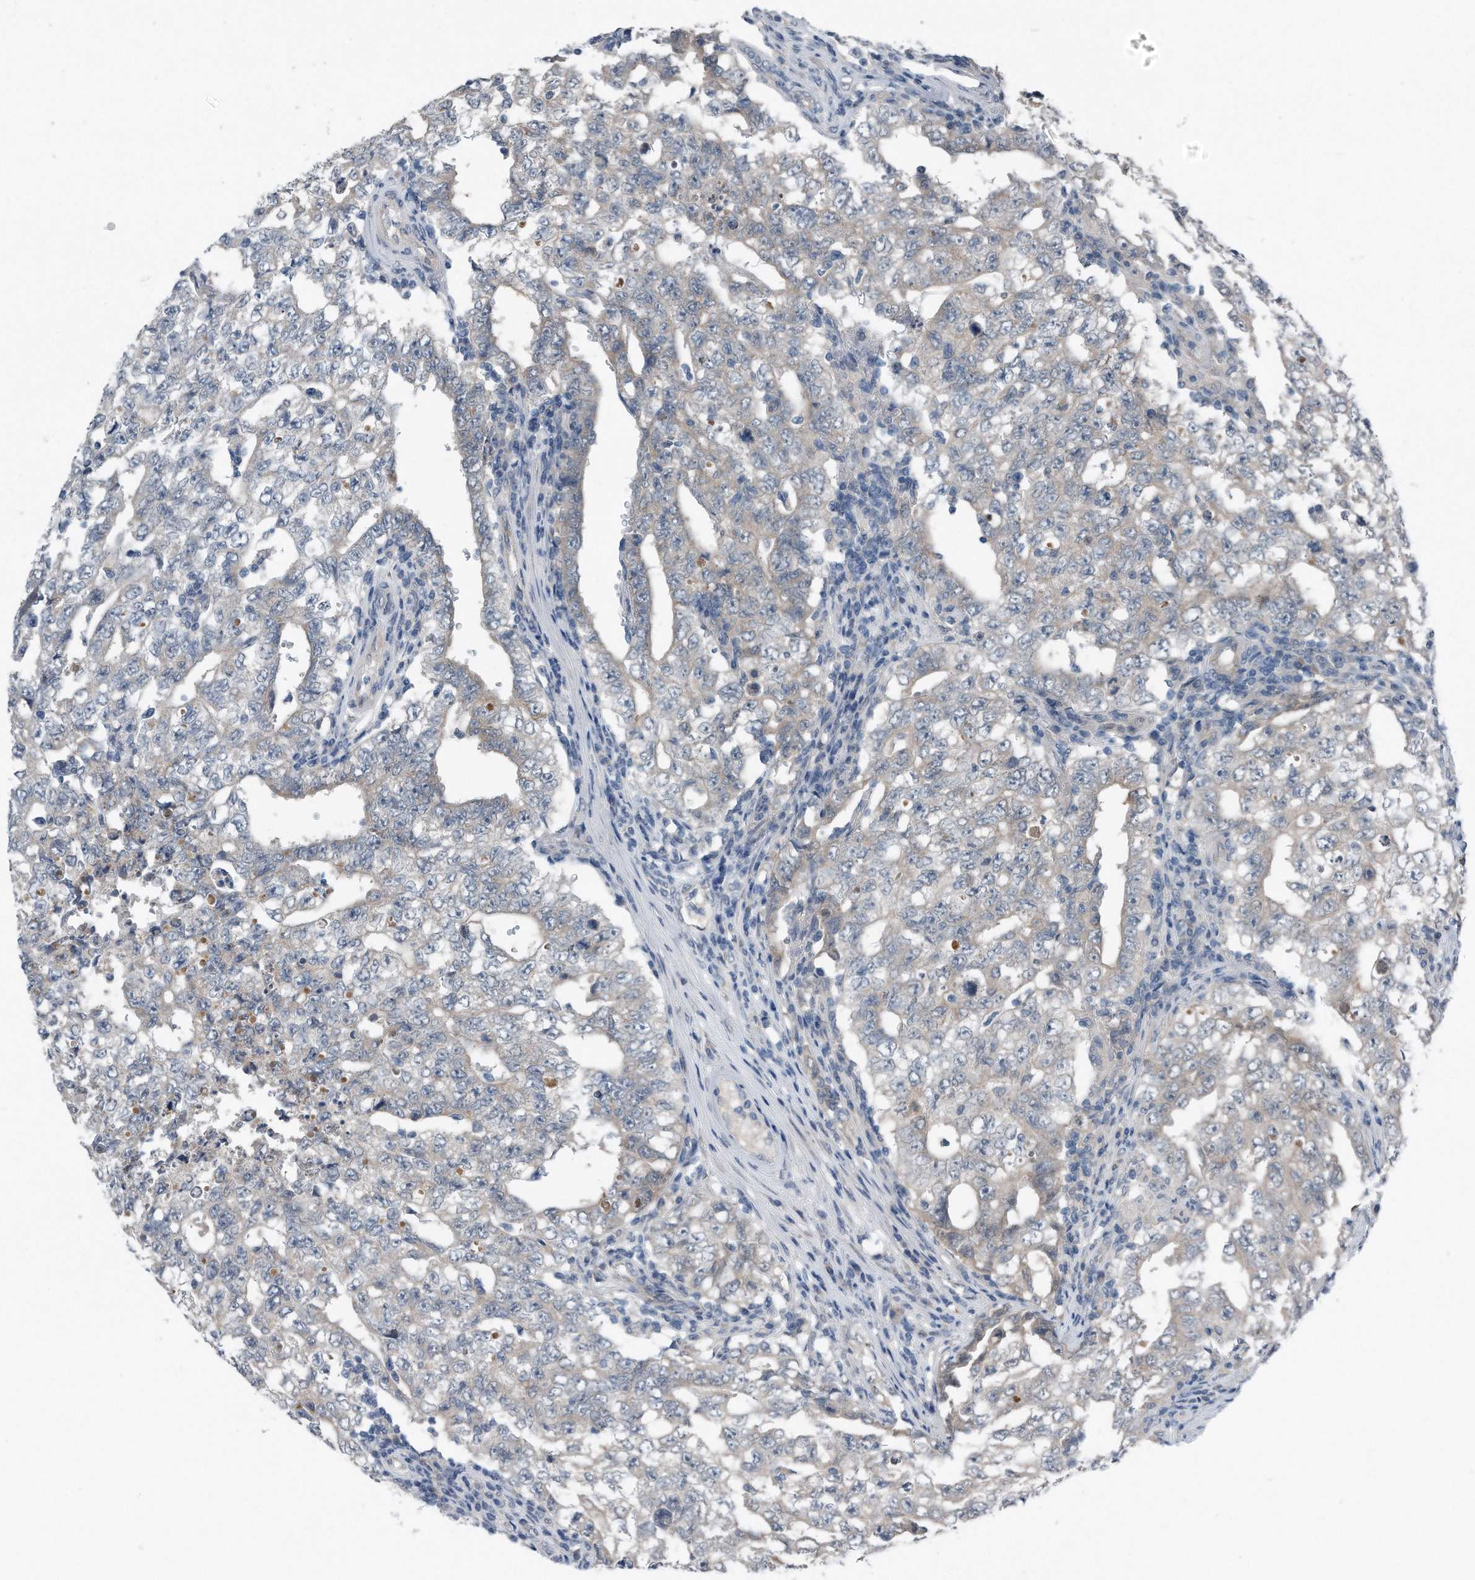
{"staining": {"intensity": "weak", "quantity": "<25%", "location": "cytoplasmic/membranous"}, "tissue": "testis cancer", "cell_type": "Tumor cells", "image_type": "cancer", "snomed": [{"axis": "morphology", "description": "Carcinoma, Embryonal, NOS"}, {"axis": "topography", "description": "Testis"}], "caption": "This histopathology image is of embryonal carcinoma (testis) stained with immunohistochemistry (IHC) to label a protein in brown with the nuclei are counter-stained blue. There is no staining in tumor cells. The staining was performed using DAB to visualize the protein expression in brown, while the nuclei were stained in blue with hematoxylin (Magnification: 20x).", "gene": "YRDC", "patient": {"sex": "male", "age": 26}}